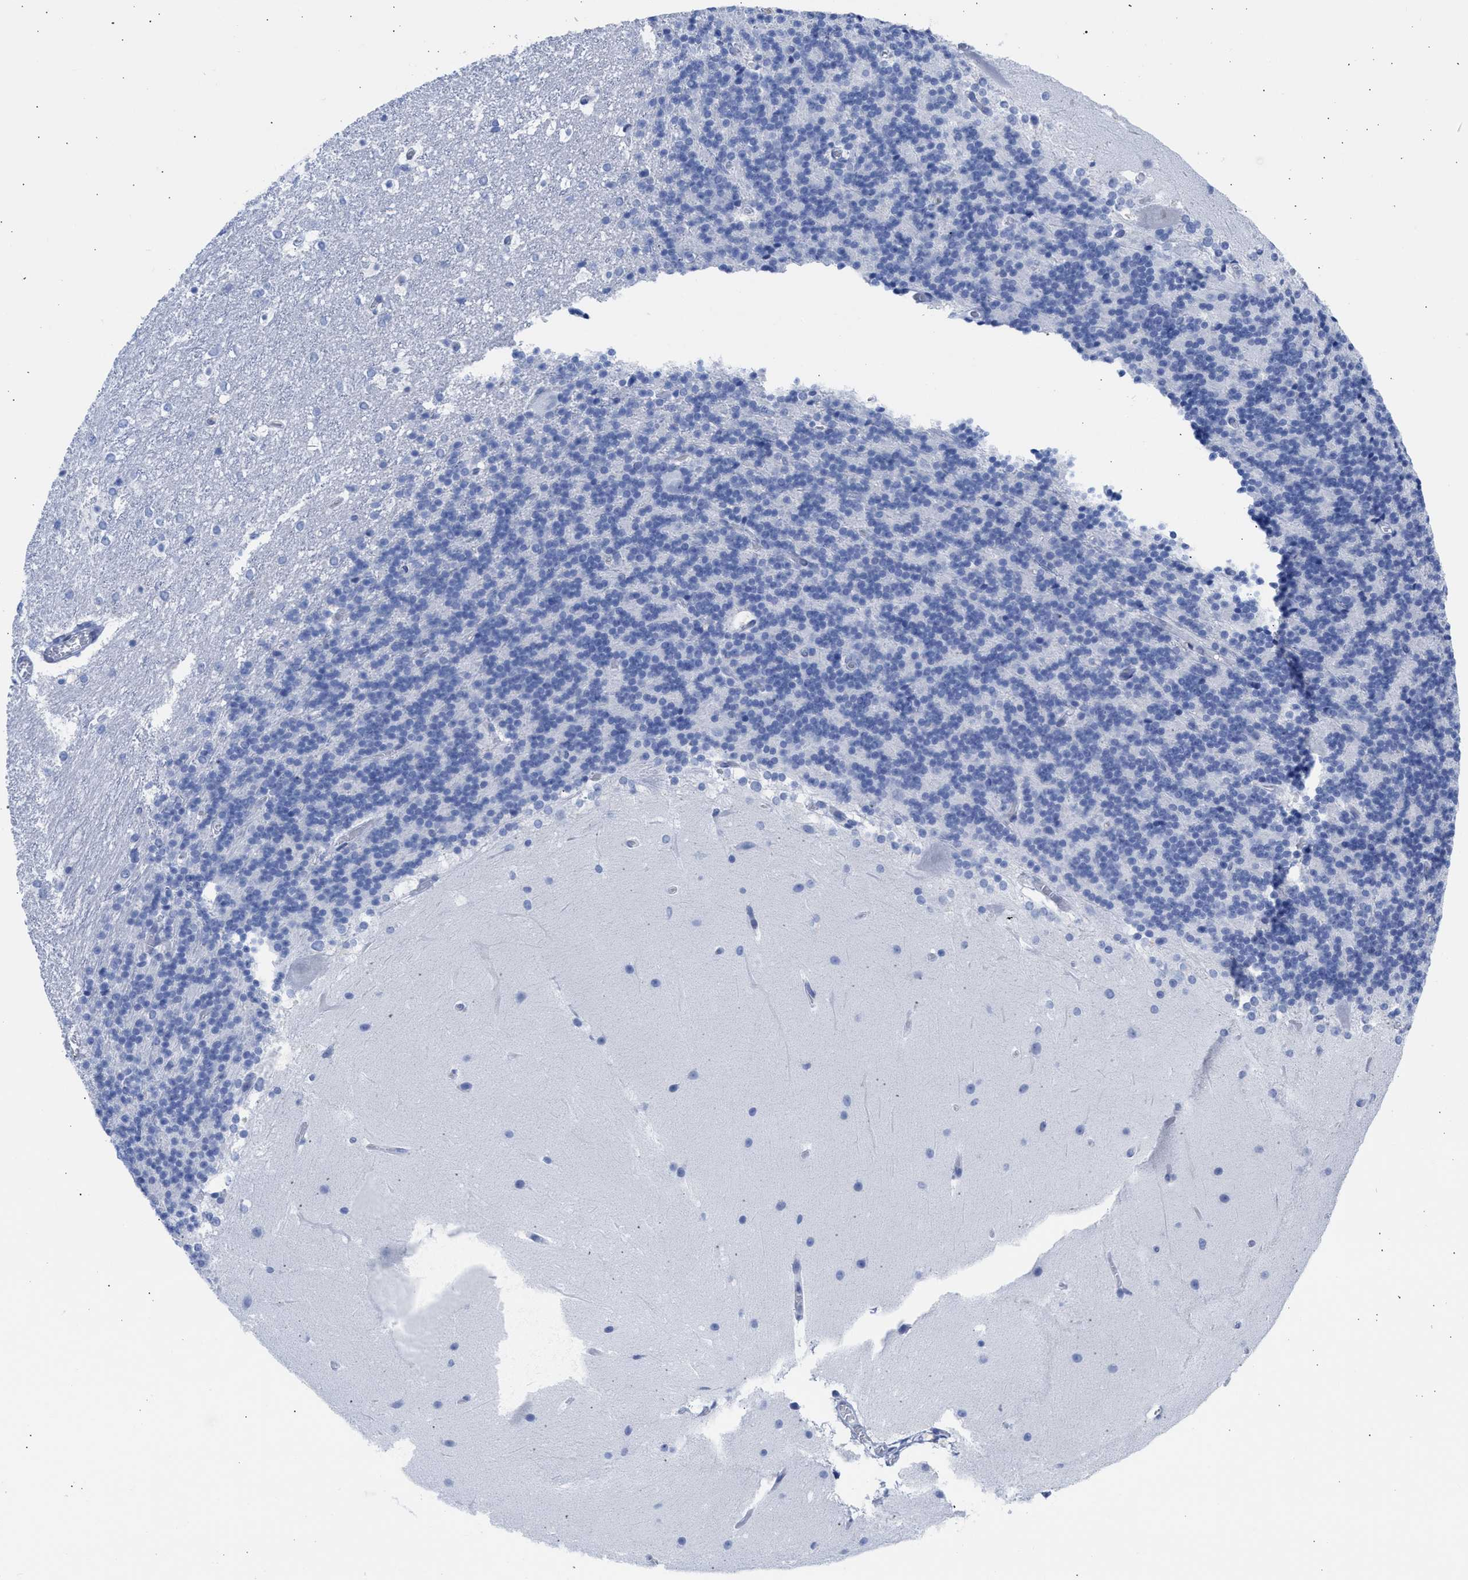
{"staining": {"intensity": "negative", "quantity": "none", "location": "none"}, "tissue": "cerebellum", "cell_type": "Cells in granular layer", "image_type": "normal", "snomed": [{"axis": "morphology", "description": "Normal tissue, NOS"}, {"axis": "topography", "description": "Cerebellum"}], "caption": "High magnification brightfield microscopy of benign cerebellum stained with DAB (brown) and counterstained with hematoxylin (blue): cells in granular layer show no significant expression. The staining is performed using DAB (3,3'-diaminobenzidine) brown chromogen with nuclei counter-stained in using hematoxylin.", "gene": "RSPH1", "patient": {"sex": "female", "age": 19}}